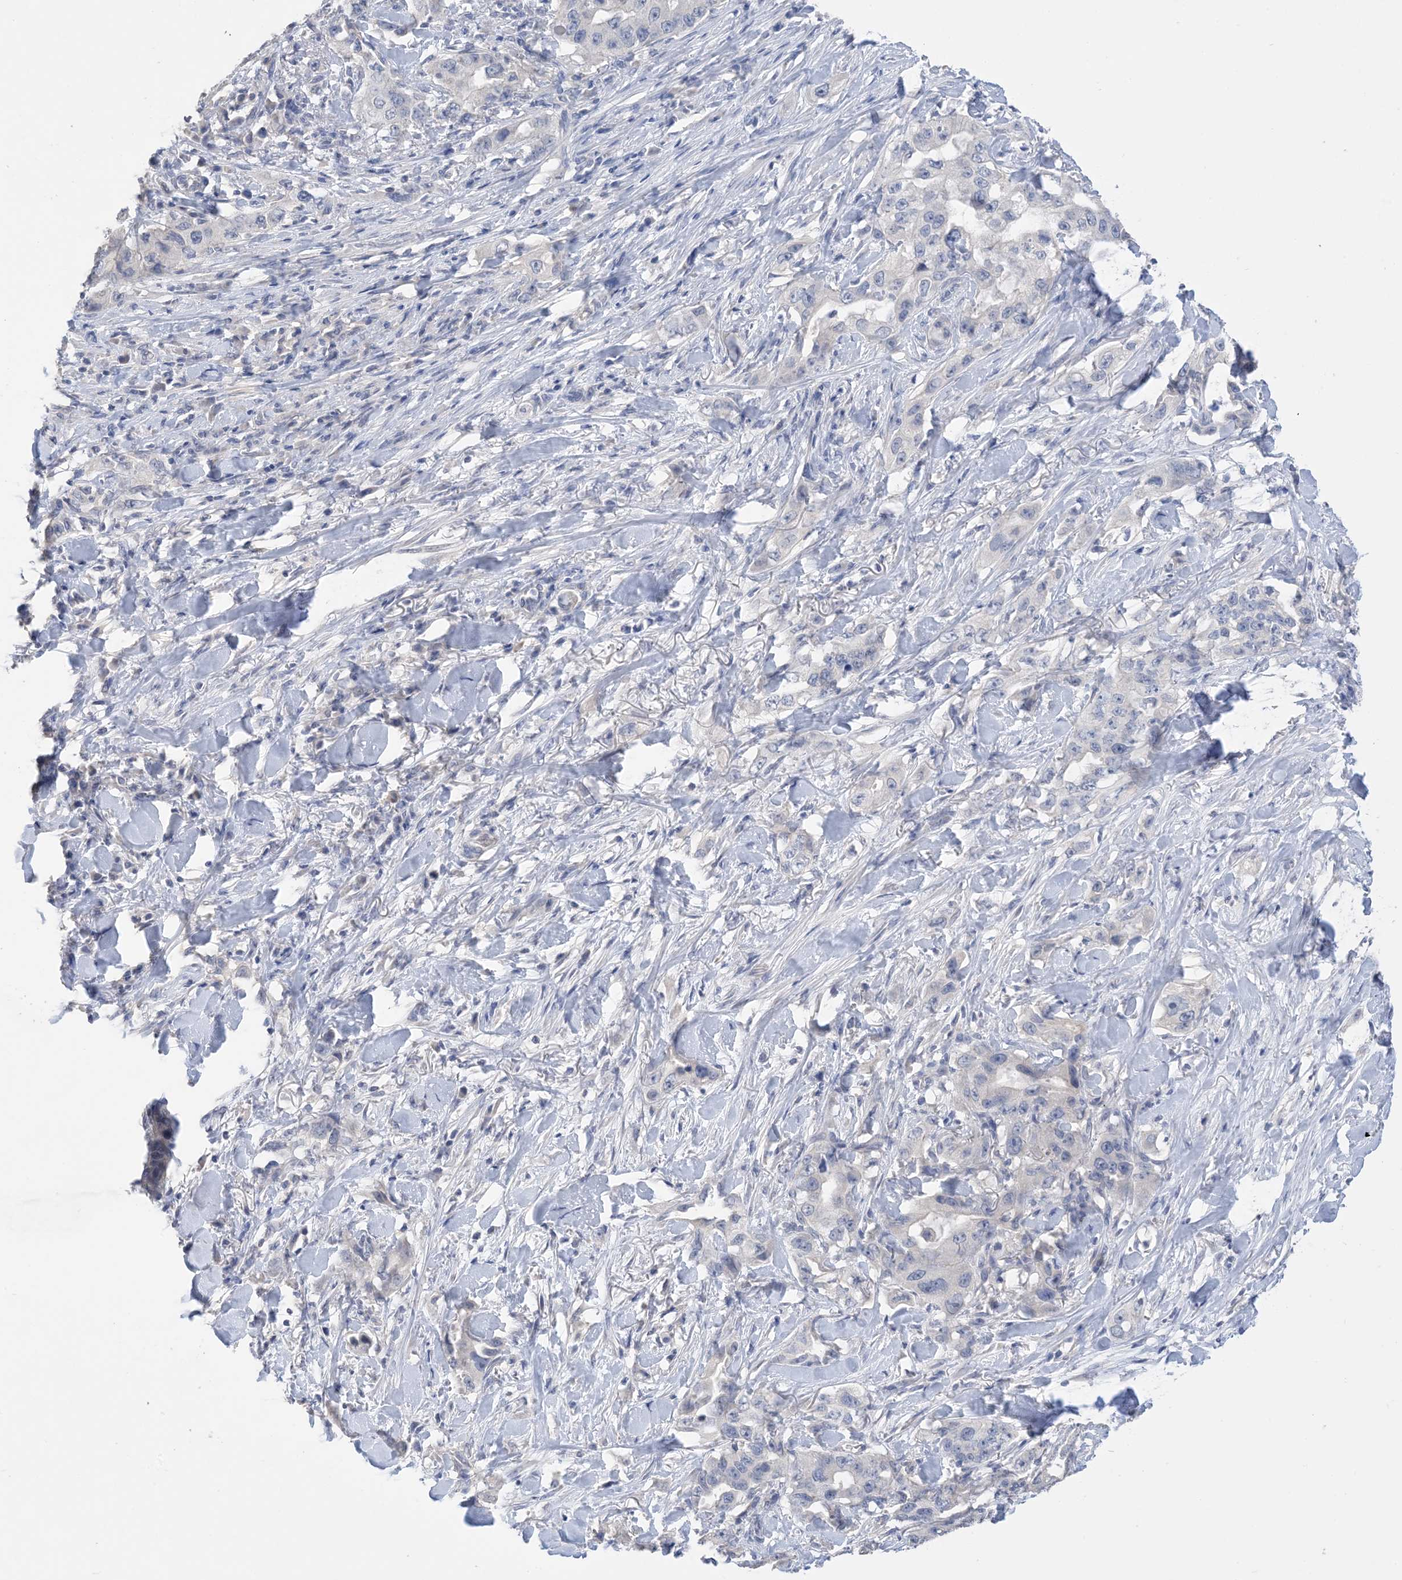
{"staining": {"intensity": "negative", "quantity": "none", "location": "none"}, "tissue": "lung cancer", "cell_type": "Tumor cells", "image_type": "cancer", "snomed": [{"axis": "morphology", "description": "Adenocarcinoma, NOS"}, {"axis": "topography", "description": "Lung"}], "caption": "Tumor cells show no significant positivity in lung cancer (adenocarcinoma).", "gene": "DSC3", "patient": {"sex": "female", "age": 51}}